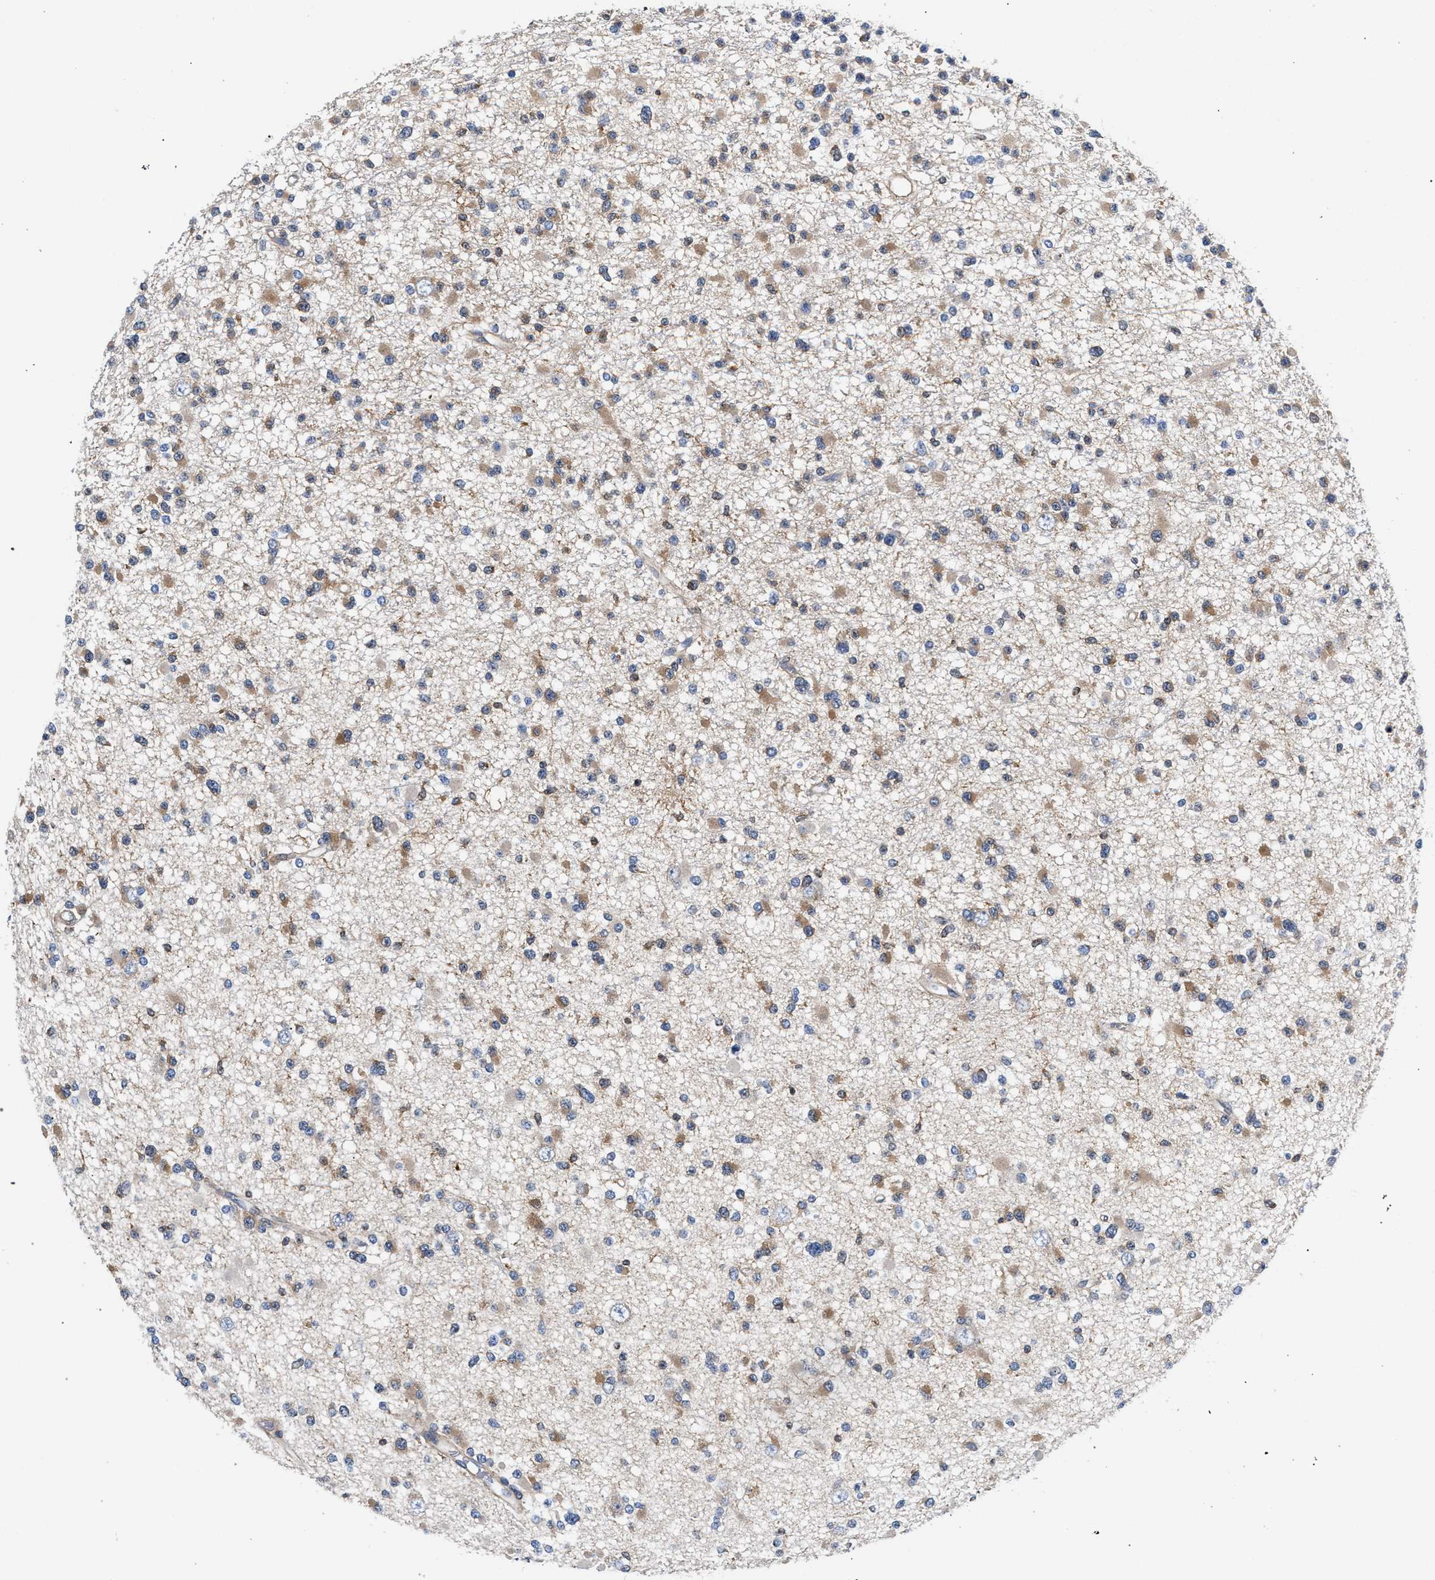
{"staining": {"intensity": "weak", "quantity": ">75%", "location": "cytoplasmic/membranous"}, "tissue": "glioma", "cell_type": "Tumor cells", "image_type": "cancer", "snomed": [{"axis": "morphology", "description": "Glioma, malignant, Low grade"}, {"axis": "topography", "description": "Brain"}], "caption": "Weak cytoplasmic/membranous protein expression is identified in about >75% of tumor cells in malignant low-grade glioma. (DAB (3,3'-diaminobenzidine) IHC, brown staining for protein, blue staining for nuclei).", "gene": "LASP1", "patient": {"sex": "female", "age": 22}}